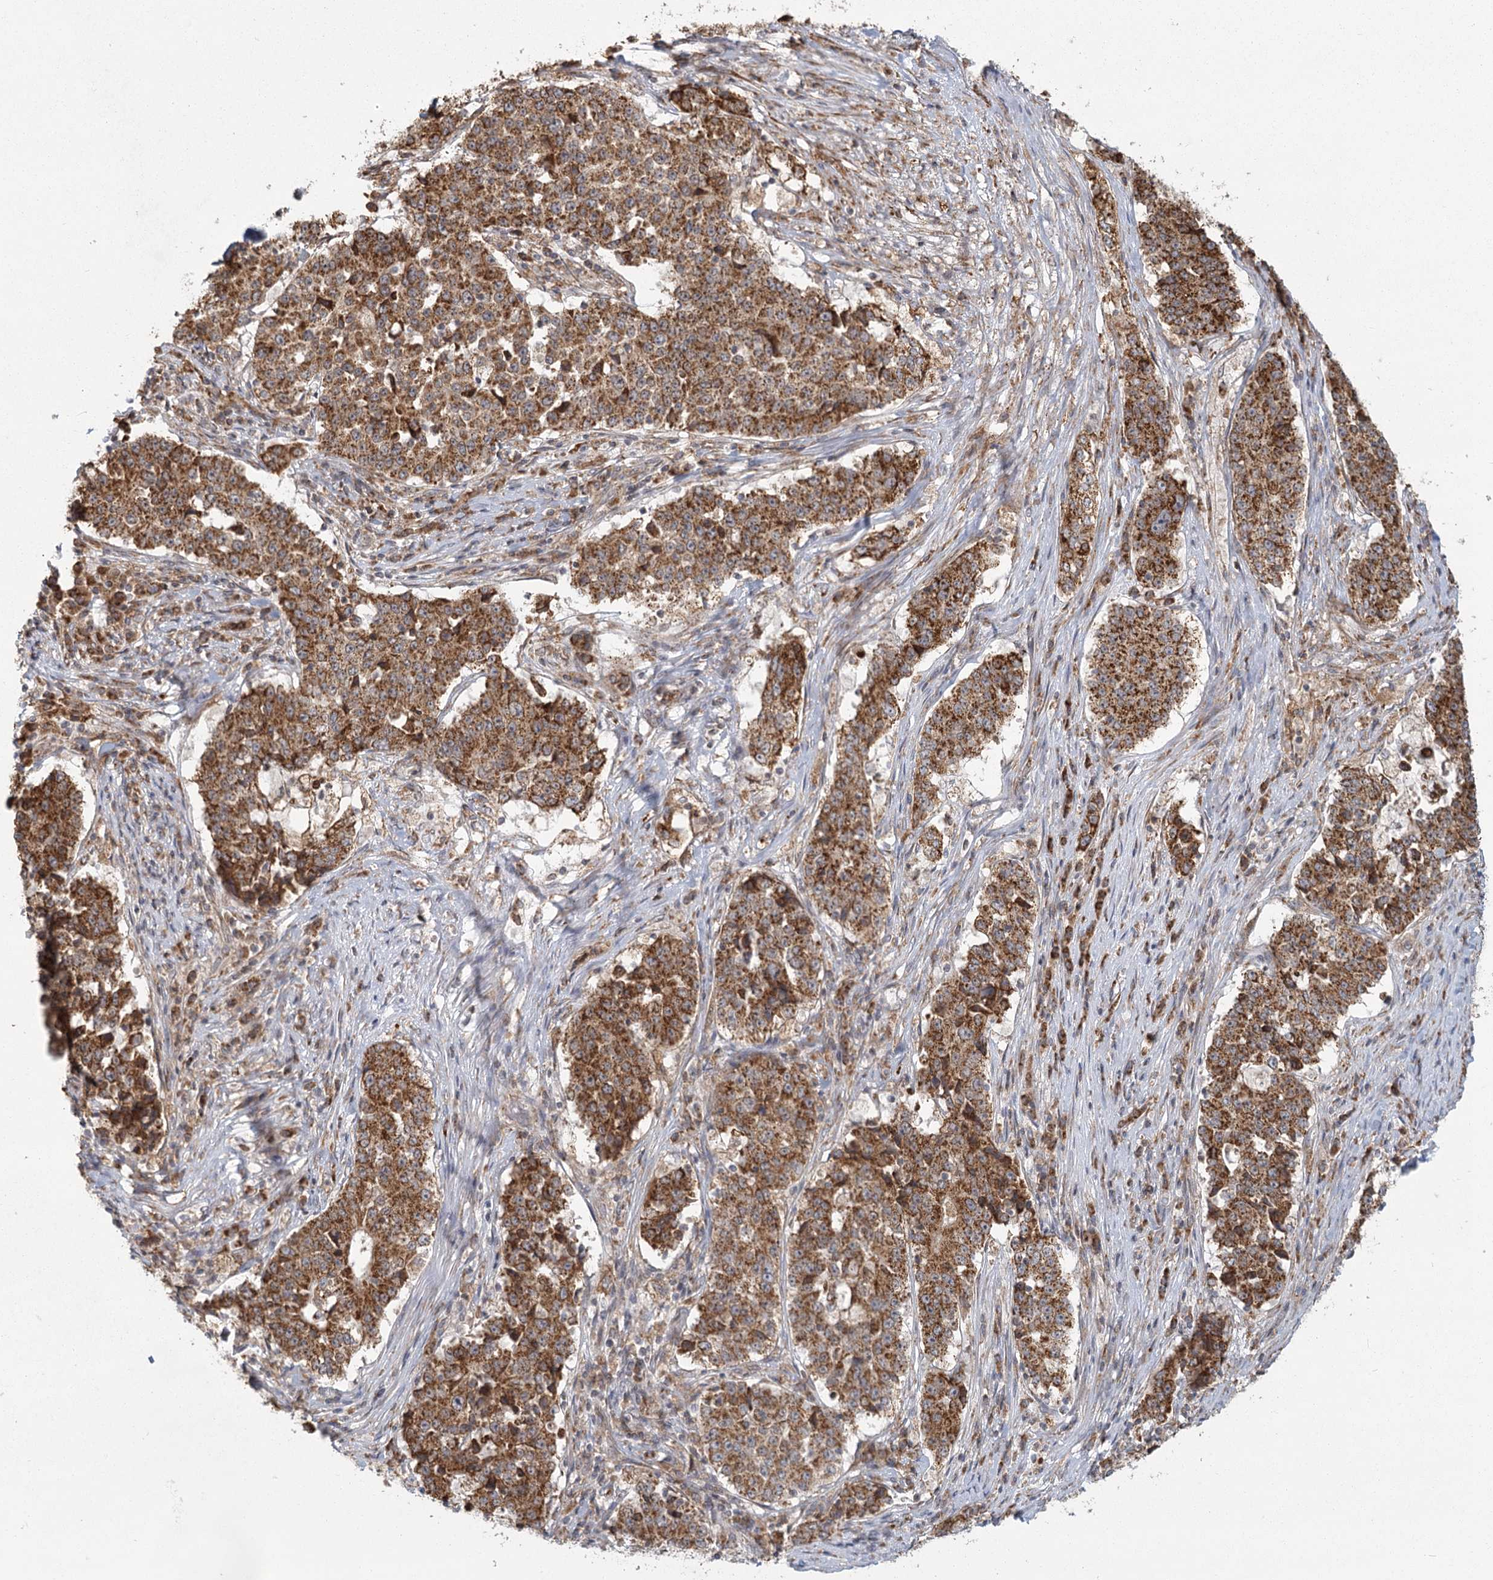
{"staining": {"intensity": "strong", "quantity": ">75%", "location": "cytoplasmic/membranous"}, "tissue": "stomach cancer", "cell_type": "Tumor cells", "image_type": "cancer", "snomed": [{"axis": "morphology", "description": "Adenocarcinoma, NOS"}, {"axis": "topography", "description": "Stomach"}], "caption": "Stomach cancer stained with IHC exhibits strong cytoplasmic/membranous positivity in about >75% of tumor cells. Immunohistochemistry (ihc) stains the protein of interest in brown and the nuclei are stained blue.", "gene": "LACTB", "patient": {"sex": "male", "age": 59}}